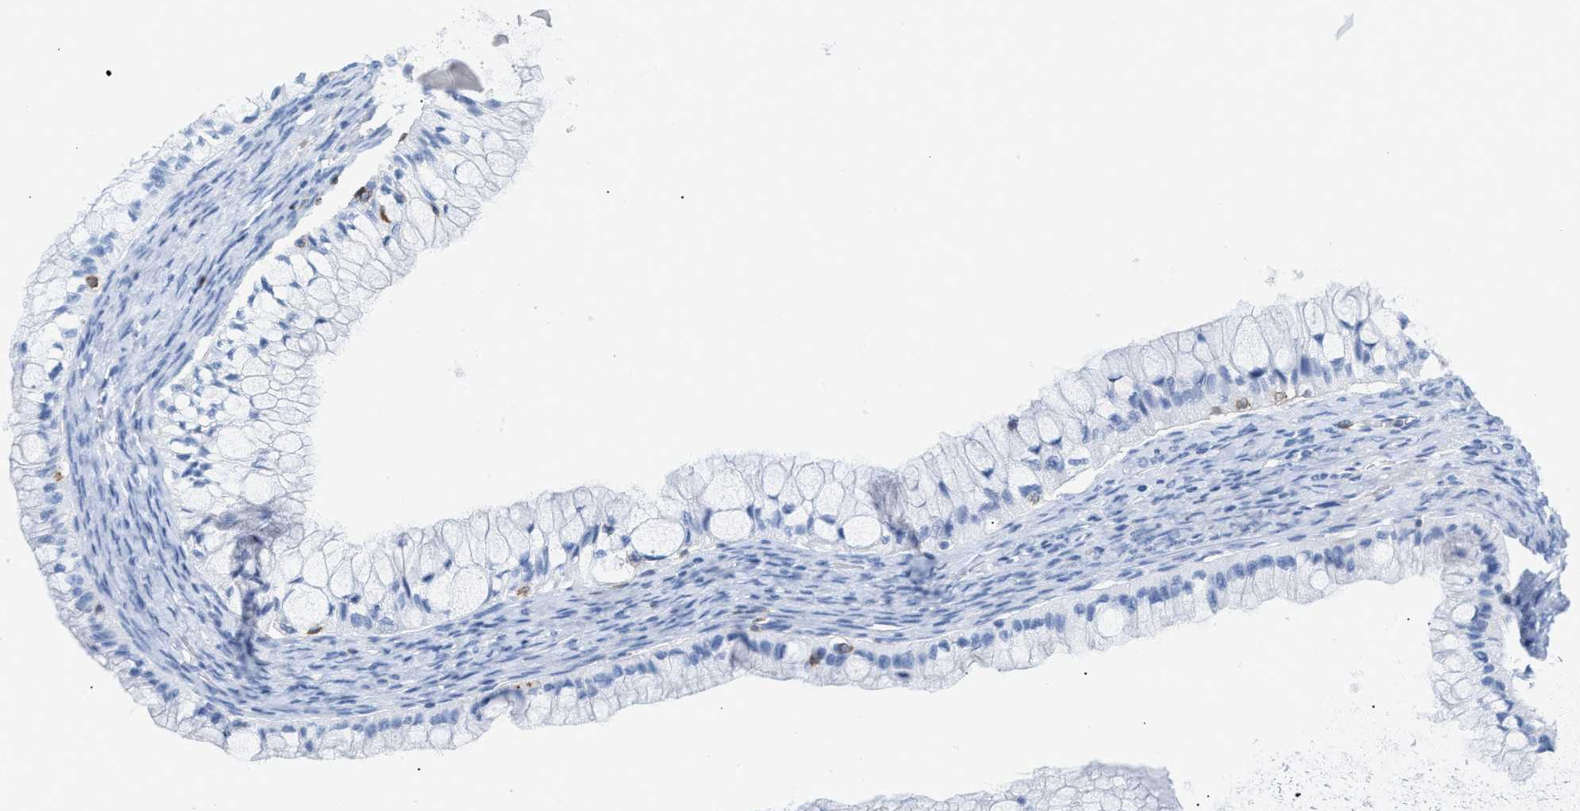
{"staining": {"intensity": "negative", "quantity": "none", "location": "none"}, "tissue": "ovarian cancer", "cell_type": "Tumor cells", "image_type": "cancer", "snomed": [{"axis": "morphology", "description": "Cystadenocarcinoma, mucinous, NOS"}, {"axis": "topography", "description": "Ovary"}], "caption": "This is a micrograph of IHC staining of ovarian cancer (mucinous cystadenocarcinoma), which shows no expression in tumor cells. (Stains: DAB (3,3'-diaminobenzidine) immunohistochemistry (IHC) with hematoxylin counter stain, Microscopy: brightfield microscopy at high magnification).", "gene": "LCP1", "patient": {"sex": "female", "age": 57}}